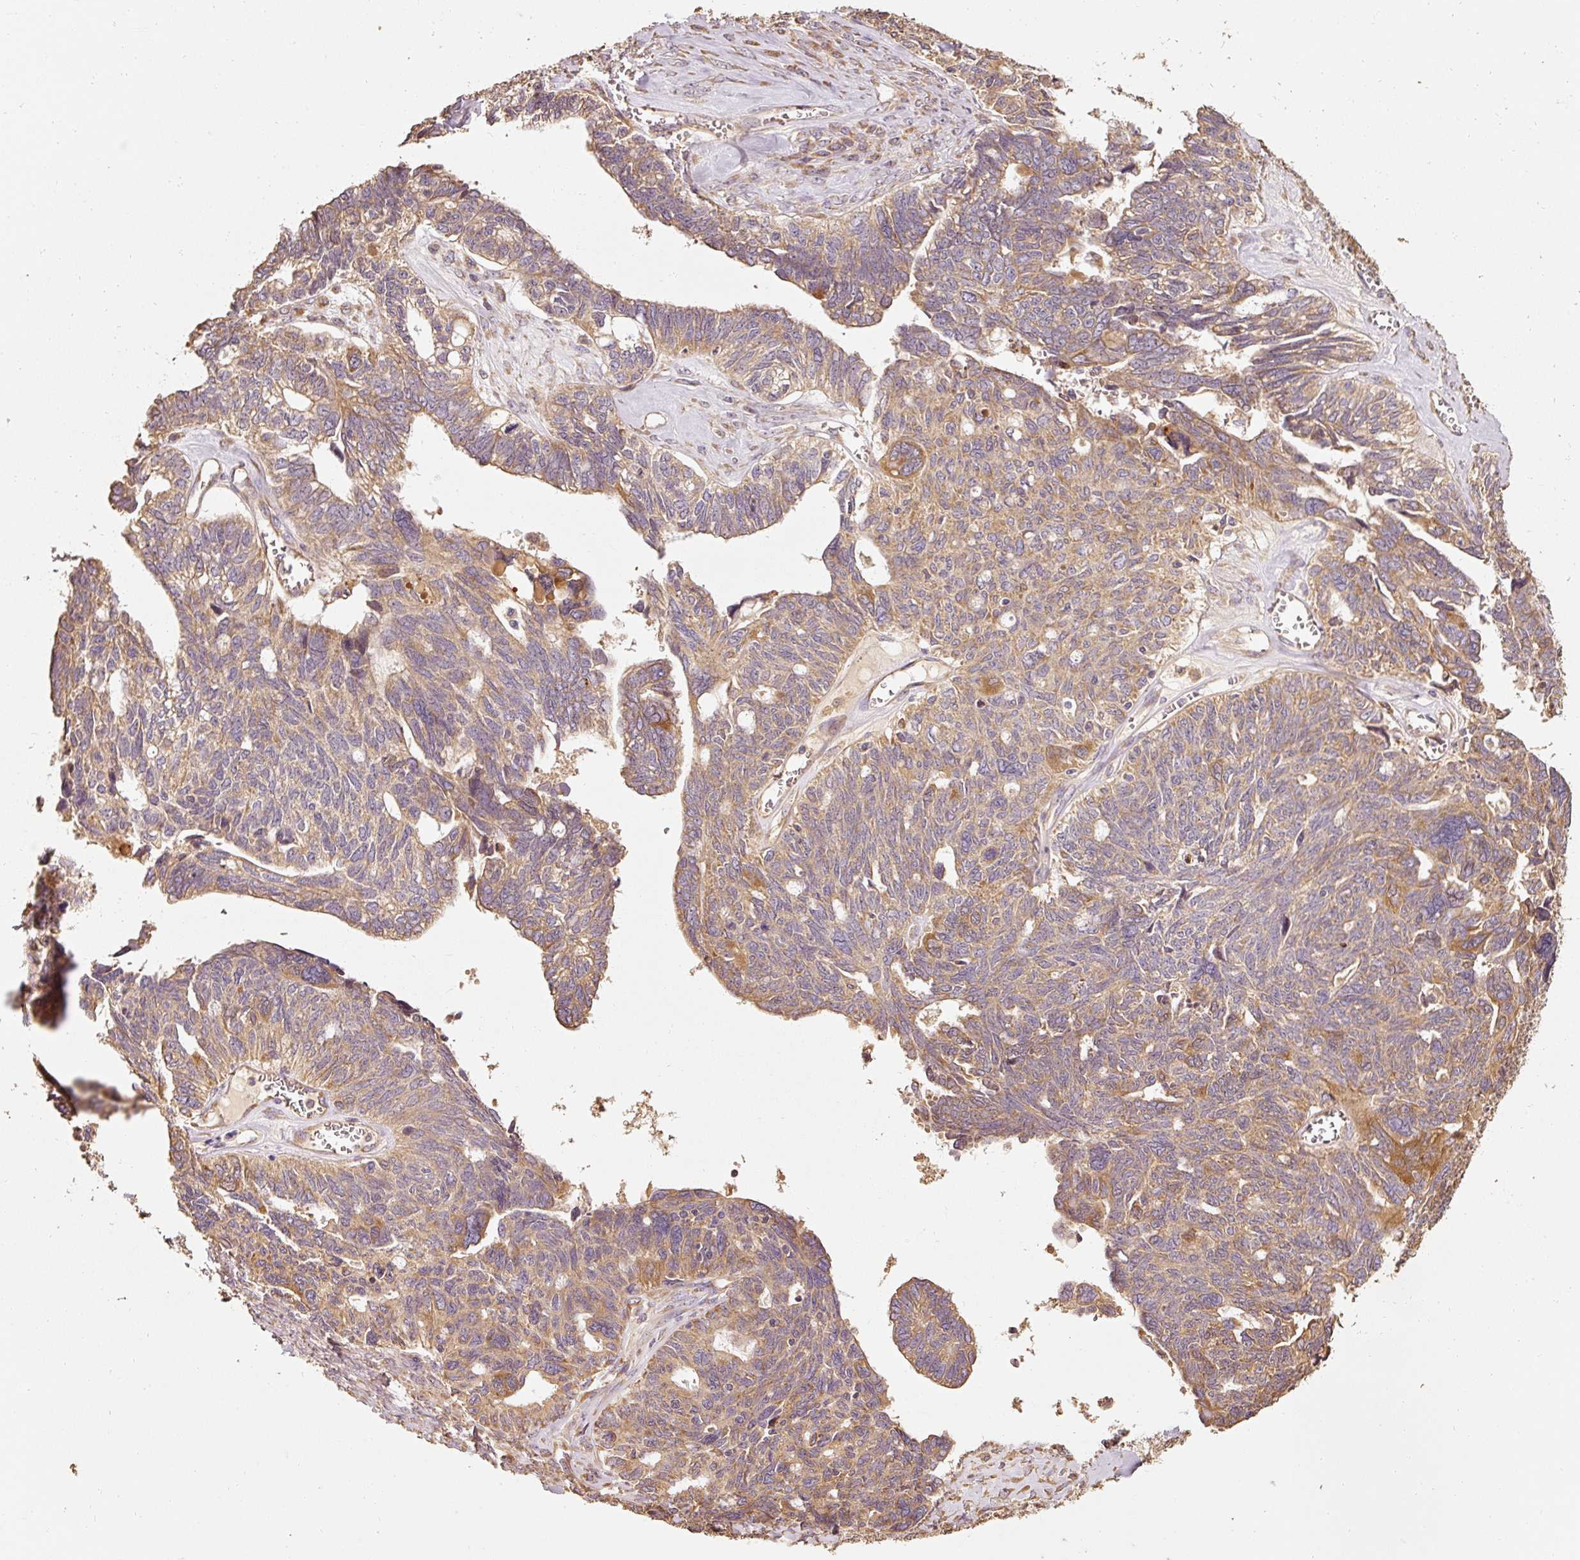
{"staining": {"intensity": "moderate", "quantity": ">75%", "location": "cytoplasmic/membranous"}, "tissue": "ovarian cancer", "cell_type": "Tumor cells", "image_type": "cancer", "snomed": [{"axis": "morphology", "description": "Cystadenocarcinoma, serous, NOS"}, {"axis": "topography", "description": "Ovary"}], "caption": "Immunohistochemistry micrograph of serous cystadenocarcinoma (ovarian) stained for a protein (brown), which reveals medium levels of moderate cytoplasmic/membranous staining in about >75% of tumor cells.", "gene": "EFHC1", "patient": {"sex": "female", "age": 79}}